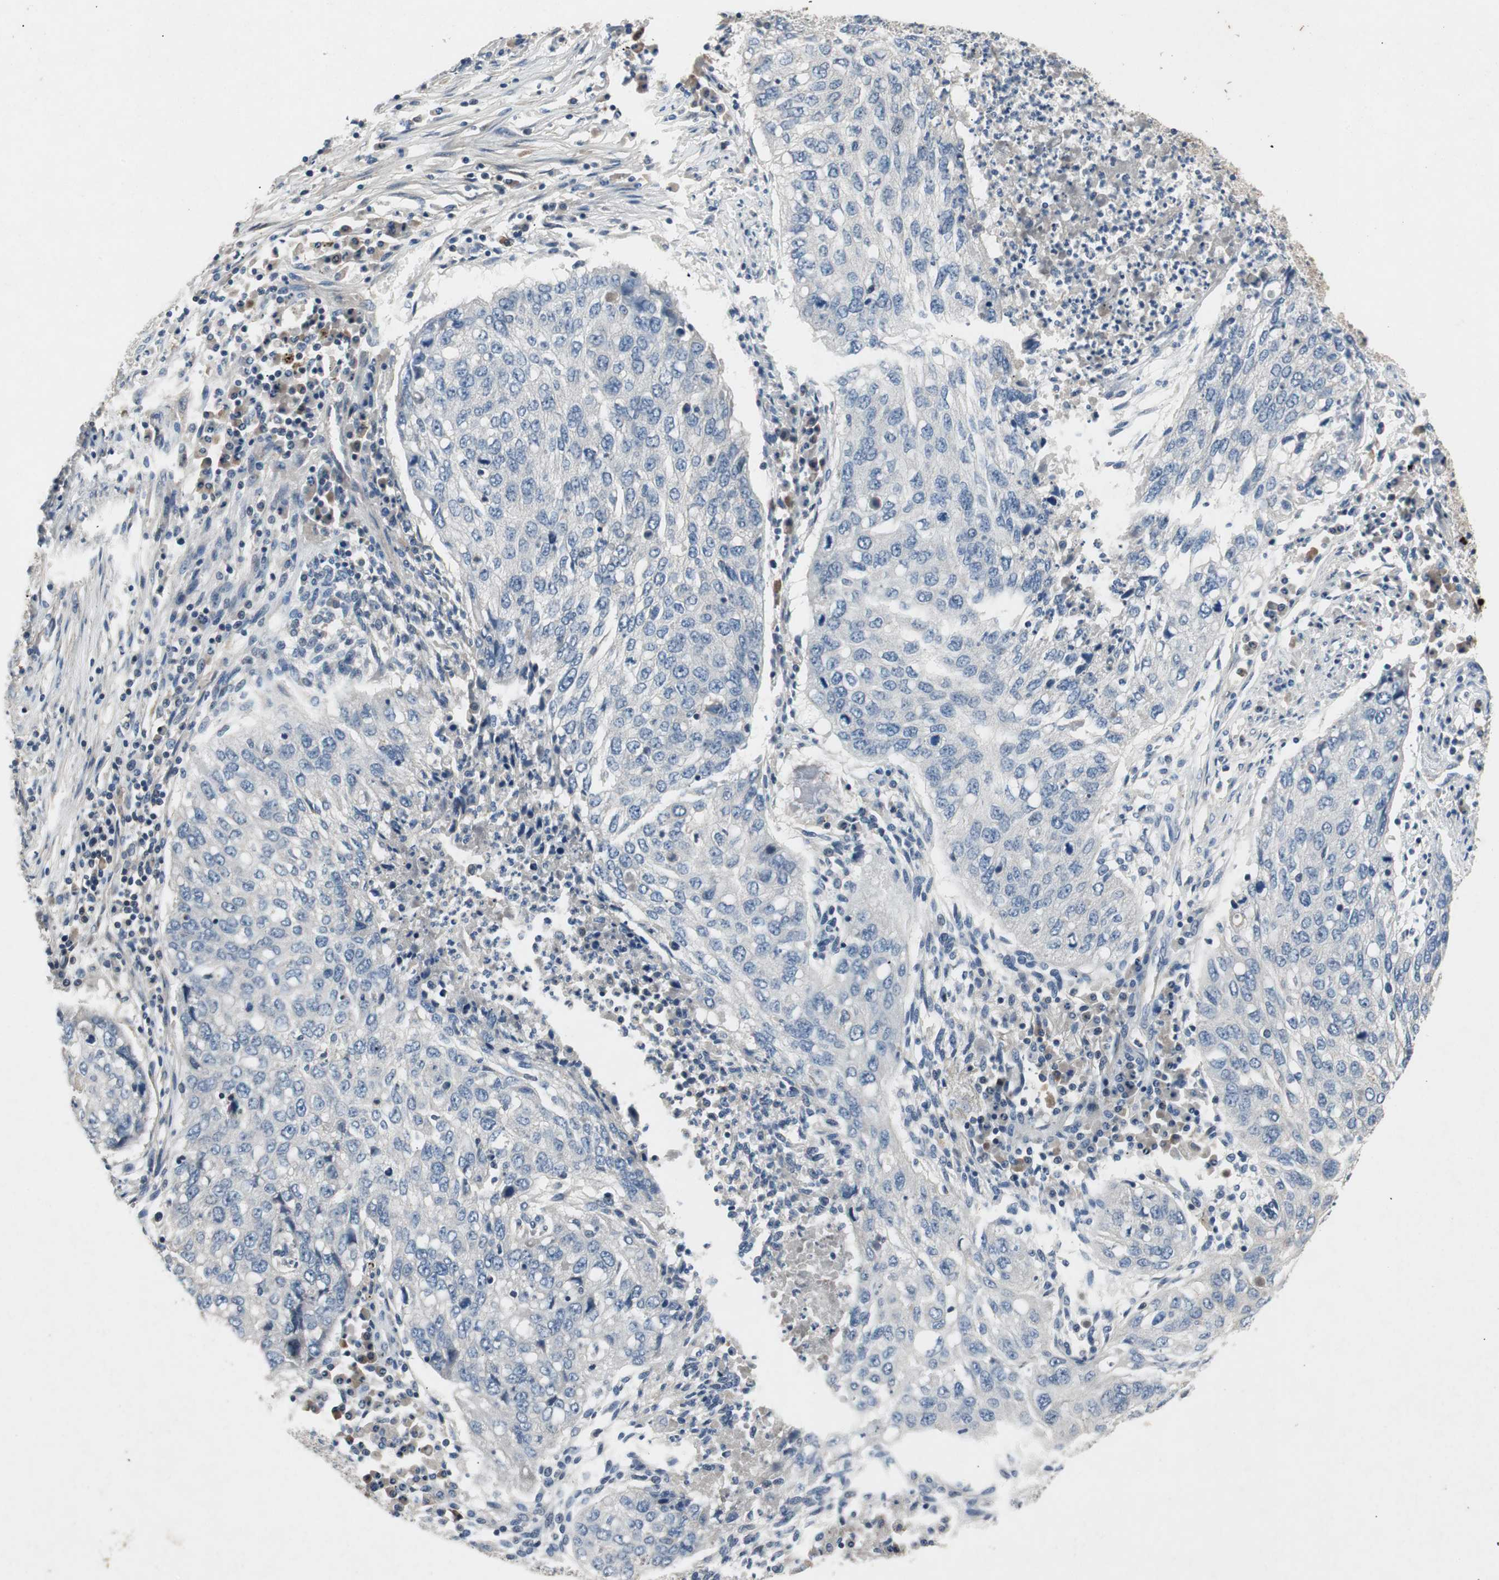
{"staining": {"intensity": "negative", "quantity": "none", "location": "none"}, "tissue": "lung cancer", "cell_type": "Tumor cells", "image_type": "cancer", "snomed": [{"axis": "morphology", "description": "Squamous cell carcinoma, NOS"}, {"axis": "topography", "description": "Lung"}], "caption": "Tumor cells show no significant protein positivity in lung cancer (squamous cell carcinoma).", "gene": "ALPL", "patient": {"sex": "female", "age": 63}}